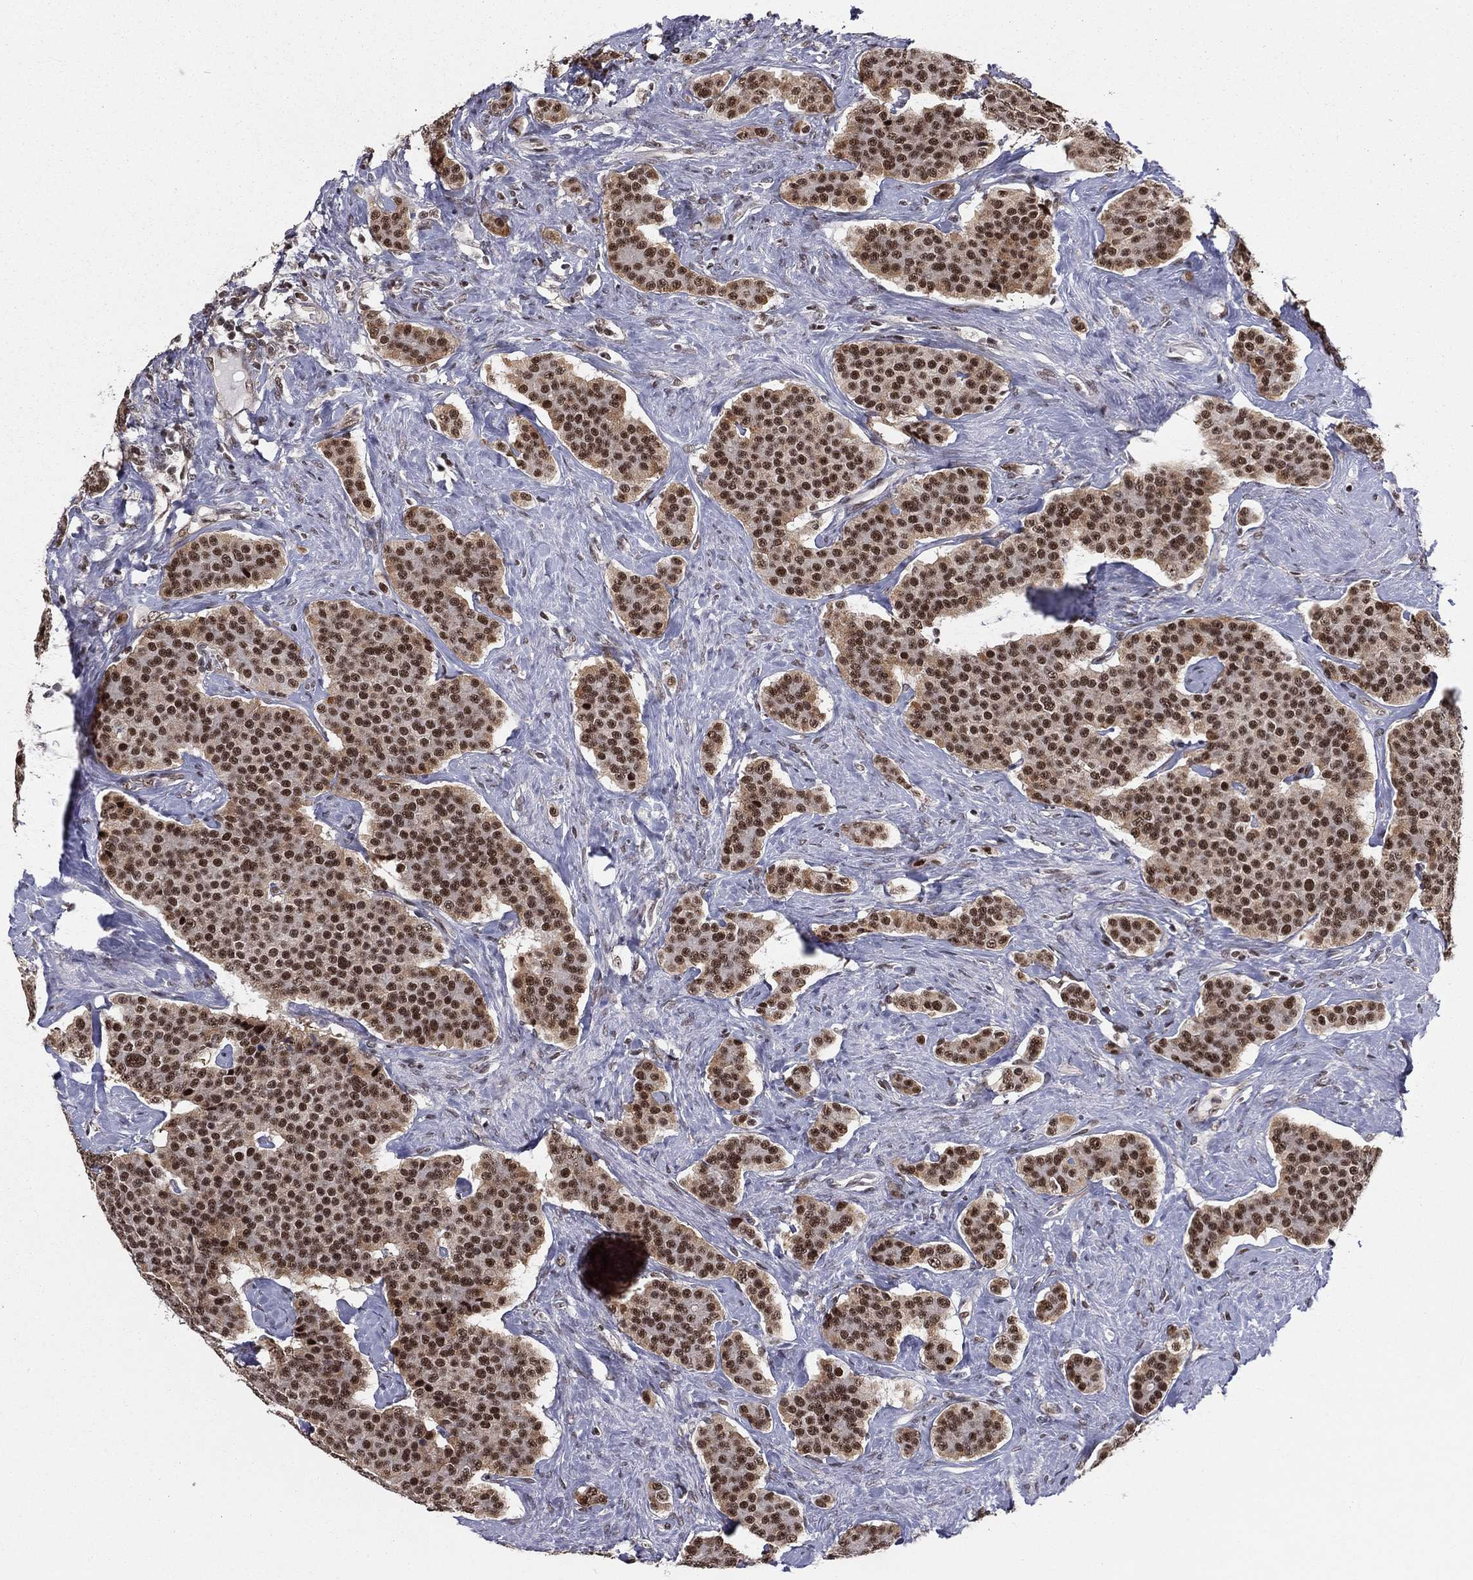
{"staining": {"intensity": "strong", "quantity": "25%-75%", "location": "nuclear"}, "tissue": "carcinoid", "cell_type": "Tumor cells", "image_type": "cancer", "snomed": [{"axis": "morphology", "description": "Carcinoid, malignant, NOS"}, {"axis": "topography", "description": "Small intestine"}], "caption": "Approximately 25%-75% of tumor cells in carcinoid show strong nuclear protein expression as visualized by brown immunohistochemical staining.", "gene": "GPALPP1", "patient": {"sex": "female", "age": 58}}